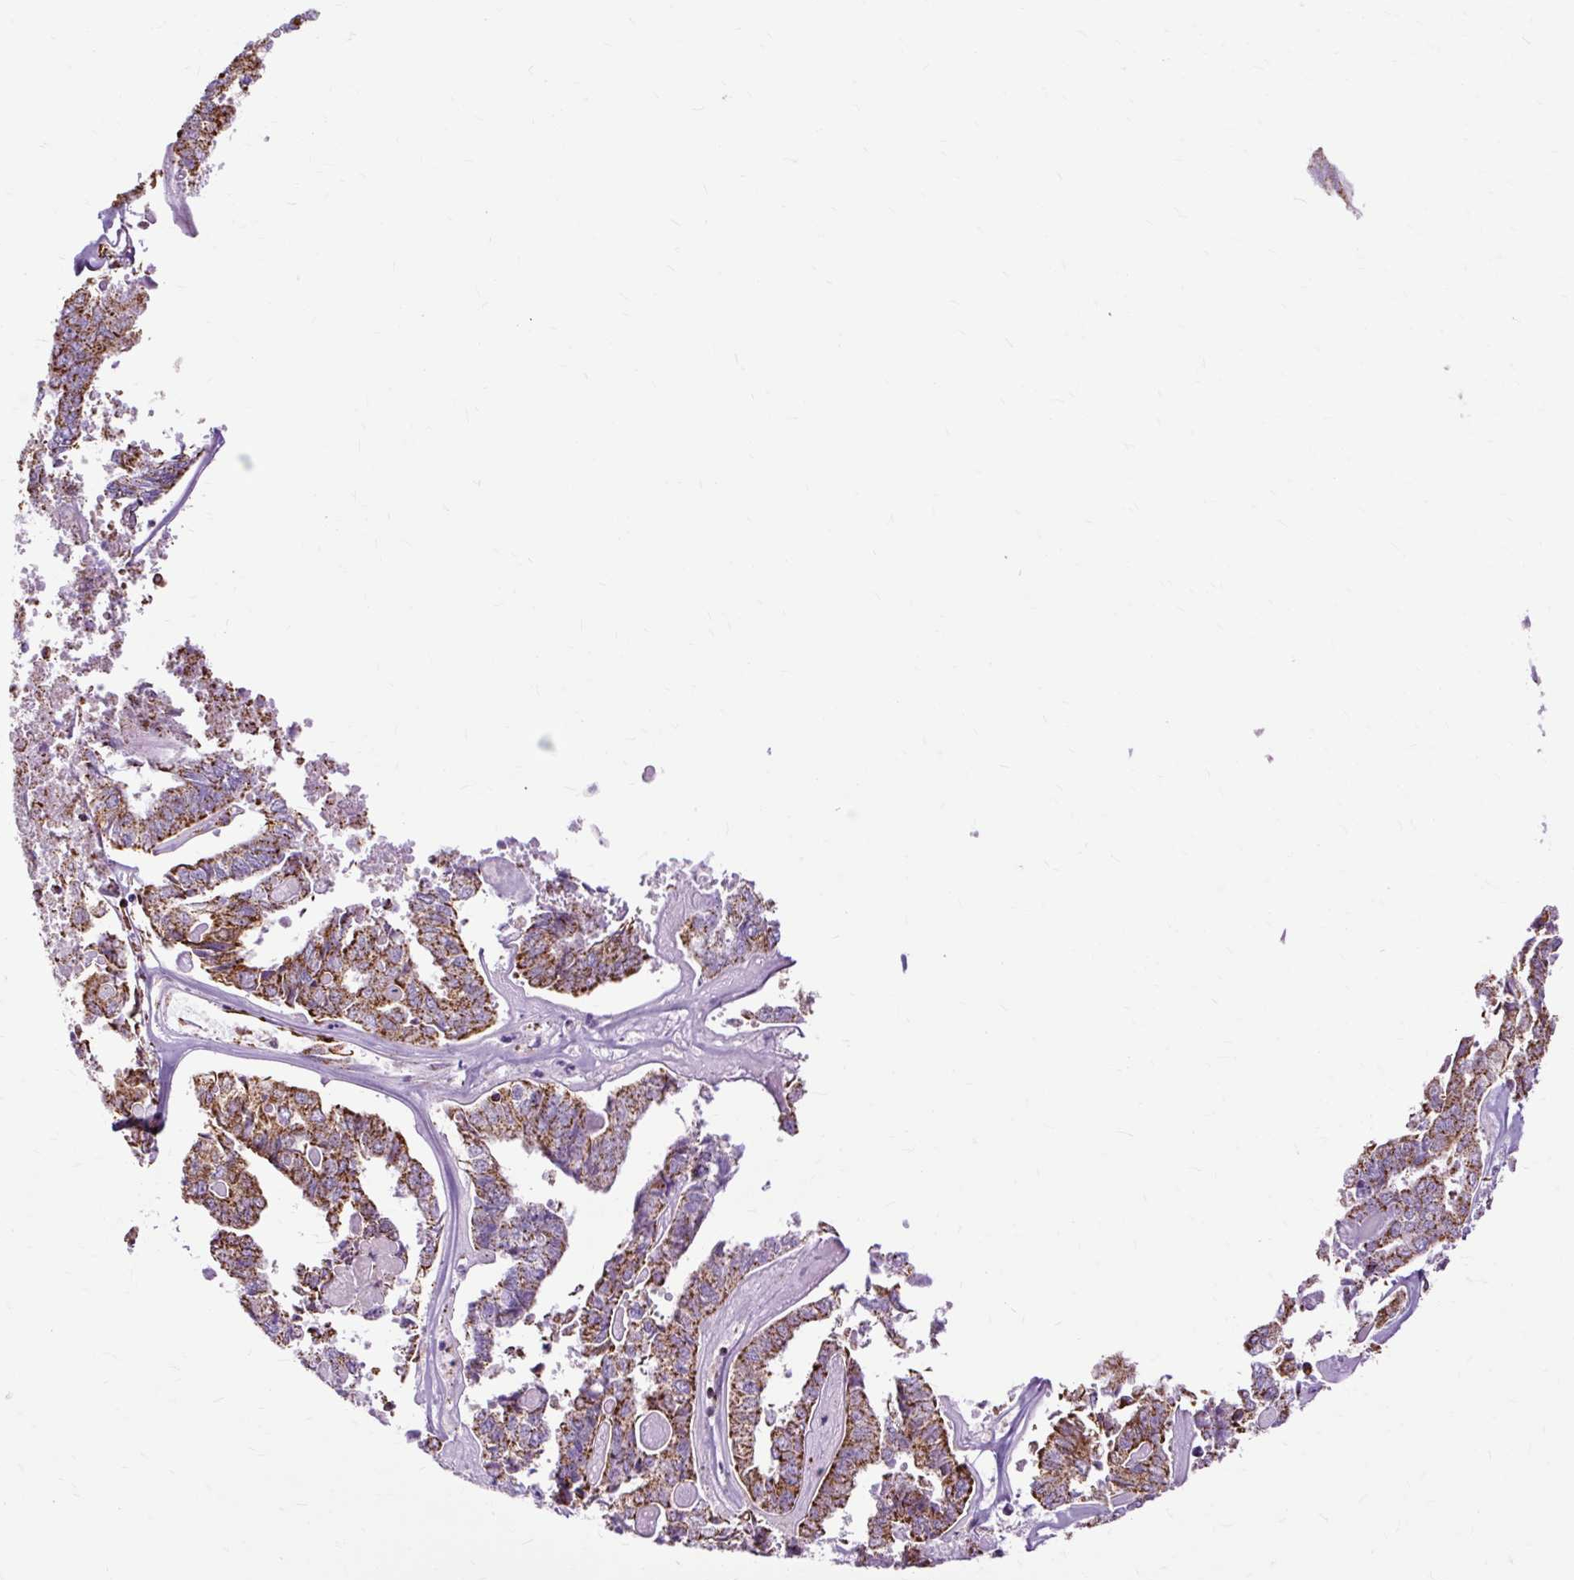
{"staining": {"intensity": "strong", "quantity": ">75%", "location": "cytoplasmic/membranous"}, "tissue": "endometrial cancer", "cell_type": "Tumor cells", "image_type": "cancer", "snomed": [{"axis": "morphology", "description": "Adenocarcinoma, NOS"}, {"axis": "topography", "description": "Endometrium"}], "caption": "Immunohistochemical staining of endometrial adenocarcinoma displays strong cytoplasmic/membranous protein positivity in about >75% of tumor cells.", "gene": "DLAT", "patient": {"sex": "female", "age": 73}}